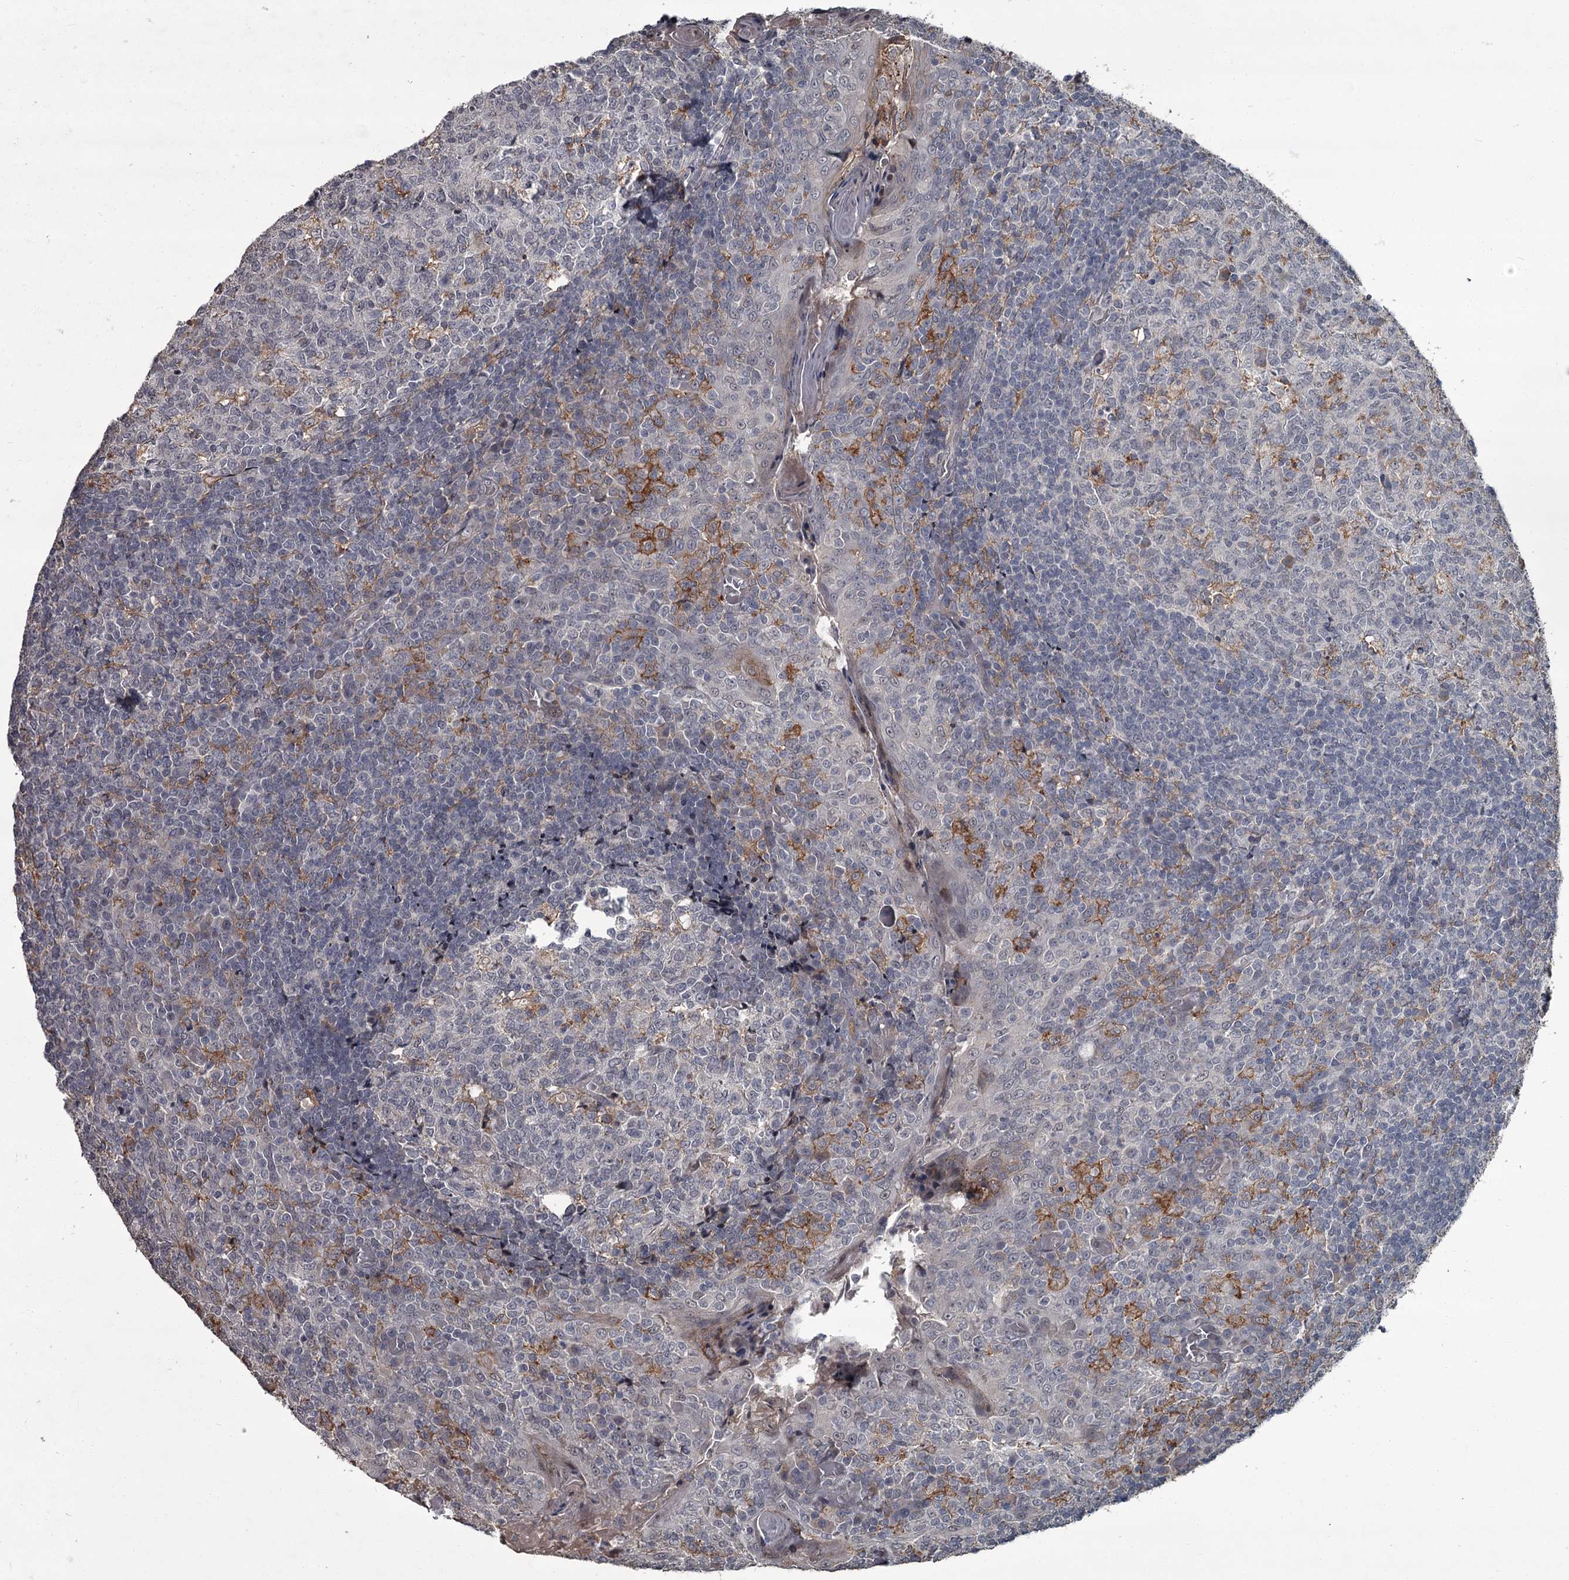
{"staining": {"intensity": "weak", "quantity": "<25%", "location": "cytoplasmic/membranous"}, "tissue": "tonsil", "cell_type": "Germinal center cells", "image_type": "normal", "snomed": [{"axis": "morphology", "description": "Normal tissue, NOS"}, {"axis": "topography", "description": "Tonsil"}], "caption": "High magnification brightfield microscopy of benign tonsil stained with DAB (3,3'-diaminobenzidine) (brown) and counterstained with hematoxylin (blue): germinal center cells show no significant staining.", "gene": "FLVCR2", "patient": {"sex": "female", "age": 19}}